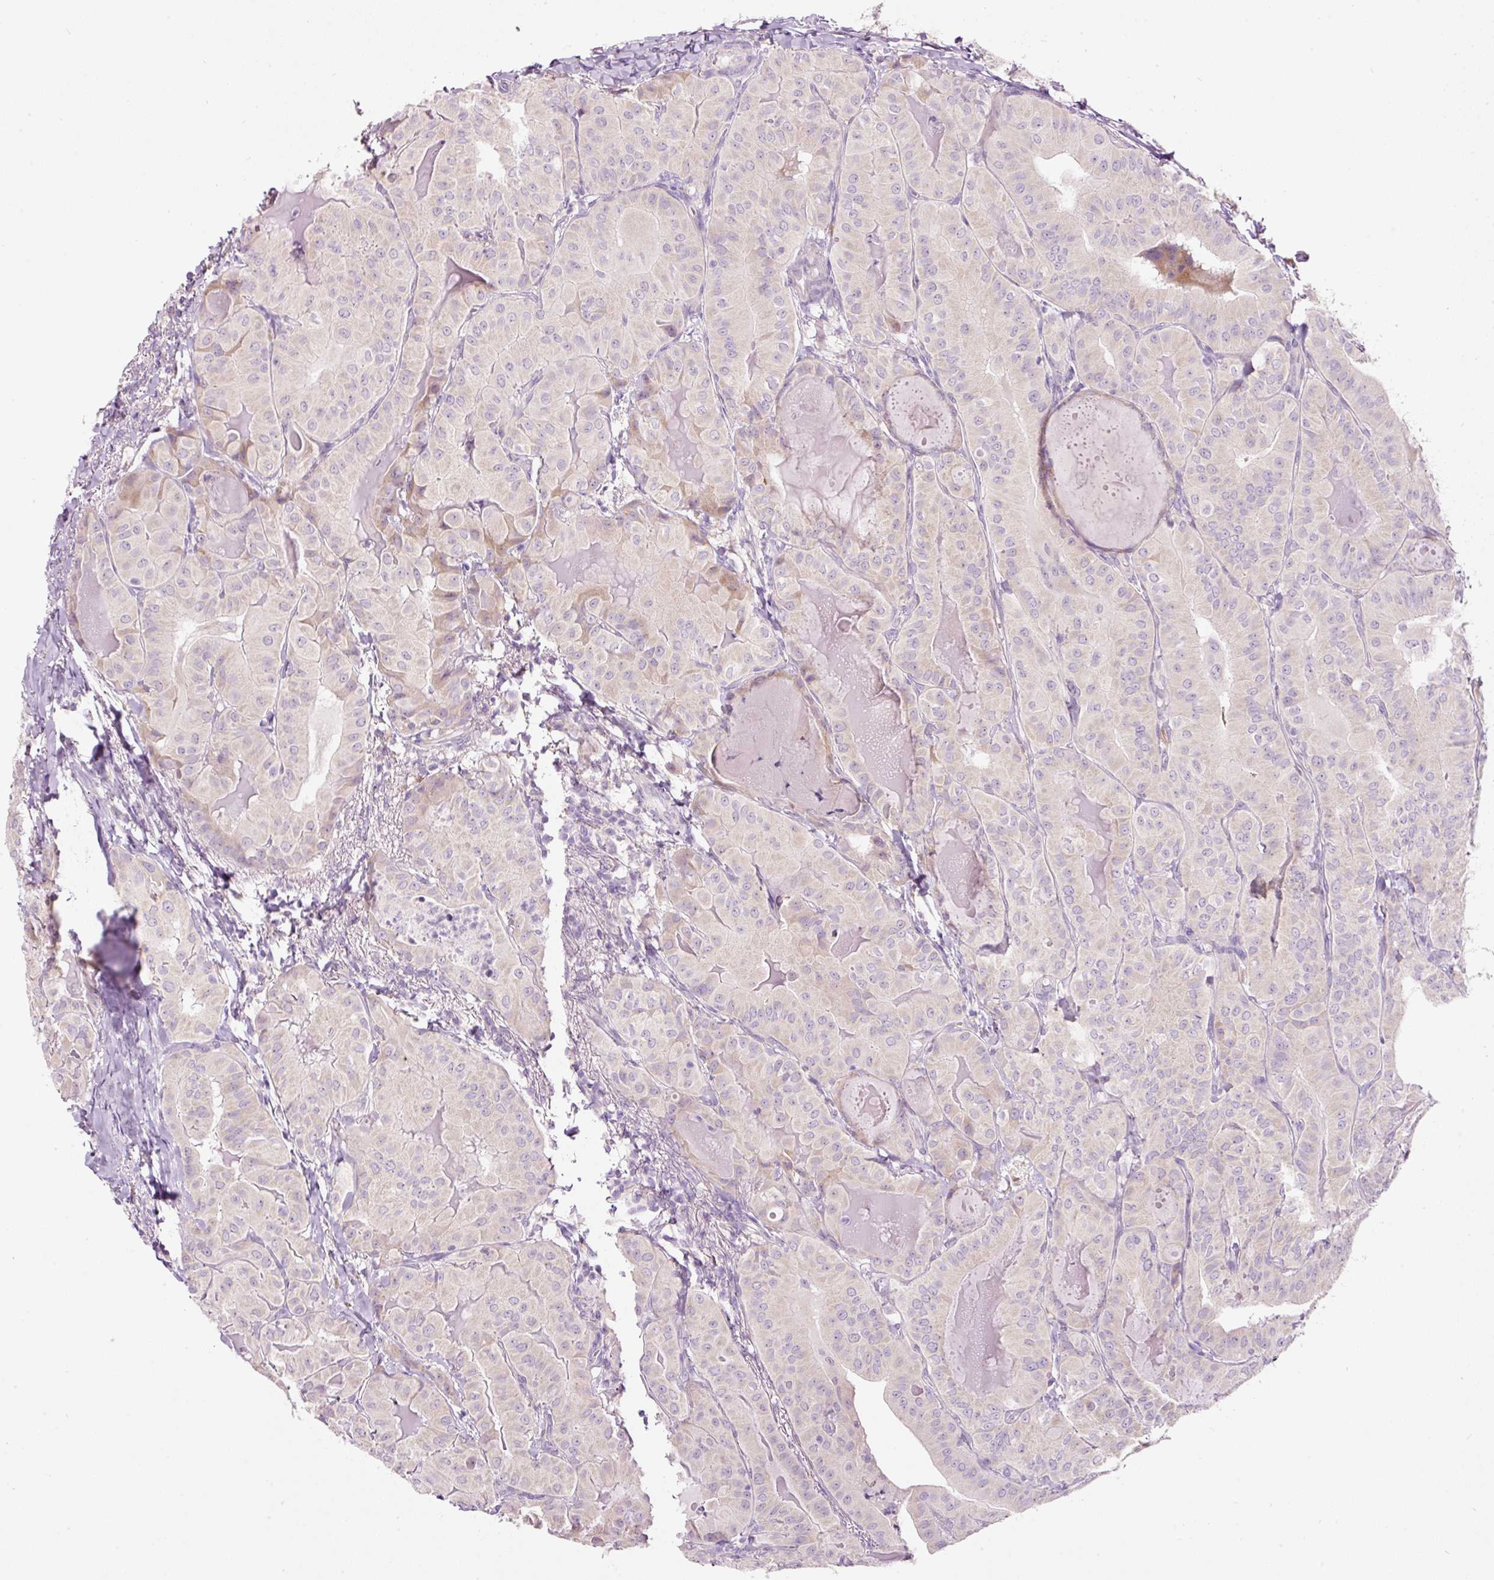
{"staining": {"intensity": "negative", "quantity": "none", "location": "none"}, "tissue": "thyroid cancer", "cell_type": "Tumor cells", "image_type": "cancer", "snomed": [{"axis": "morphology", "description": "Papillary adenocarcinoma, NOS"}, {"axis": "topography", "description": "Thyroid gland"}], "caption": "Protein analysis of papillary adenocarcinoma (thyroid) displays no significant staining in tumor cells. (DAB (3,3'-diaminobenzidine) IHC visualized using brightfield microscopy, high magnification).", "gene": "RSPO2", "patient": {"sex": "female", "age": 68}}